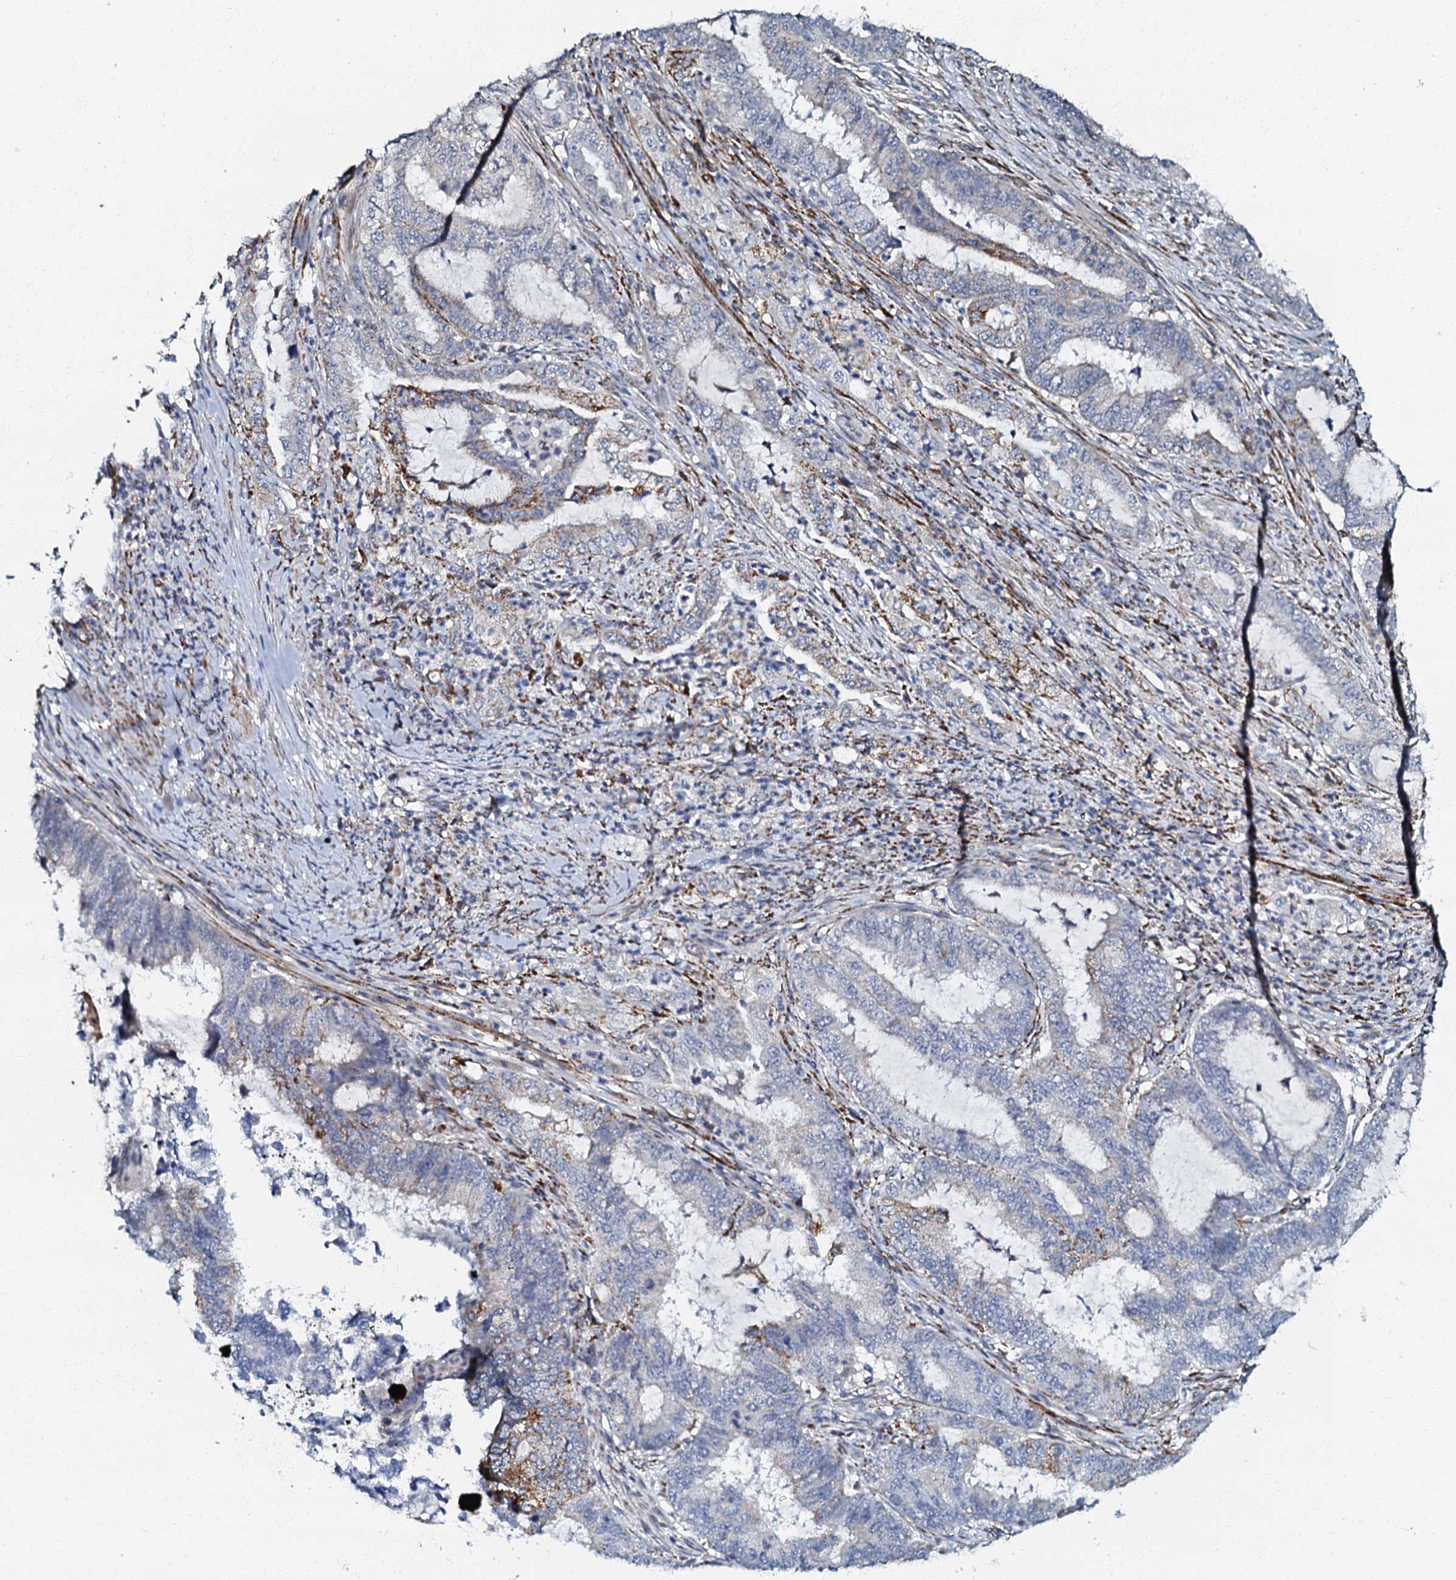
{"staining": {"intensity": "moderate", "quantity": "<25%", "location": "cytoplasmic/membranous,nuclear"}, "tissue": "endometrial cancer", "cell_type": "Tumor cells", "image_type": "cancer", "snomed": [{"axis": "morphology", "description": "Adenocarcinoma, NOS"}, {"axis": "topography", "description": "Endometrium"}], "caption": "DAB immunohistochemical staining of human endometrial cancer (adenocarcinoma) exhibits moderate cytoplasmic/membranous and nuclear protein expression in about <25% of tumor cells.", "gene": "OLAH", "patient": {"sex": "female", "age": 51}}